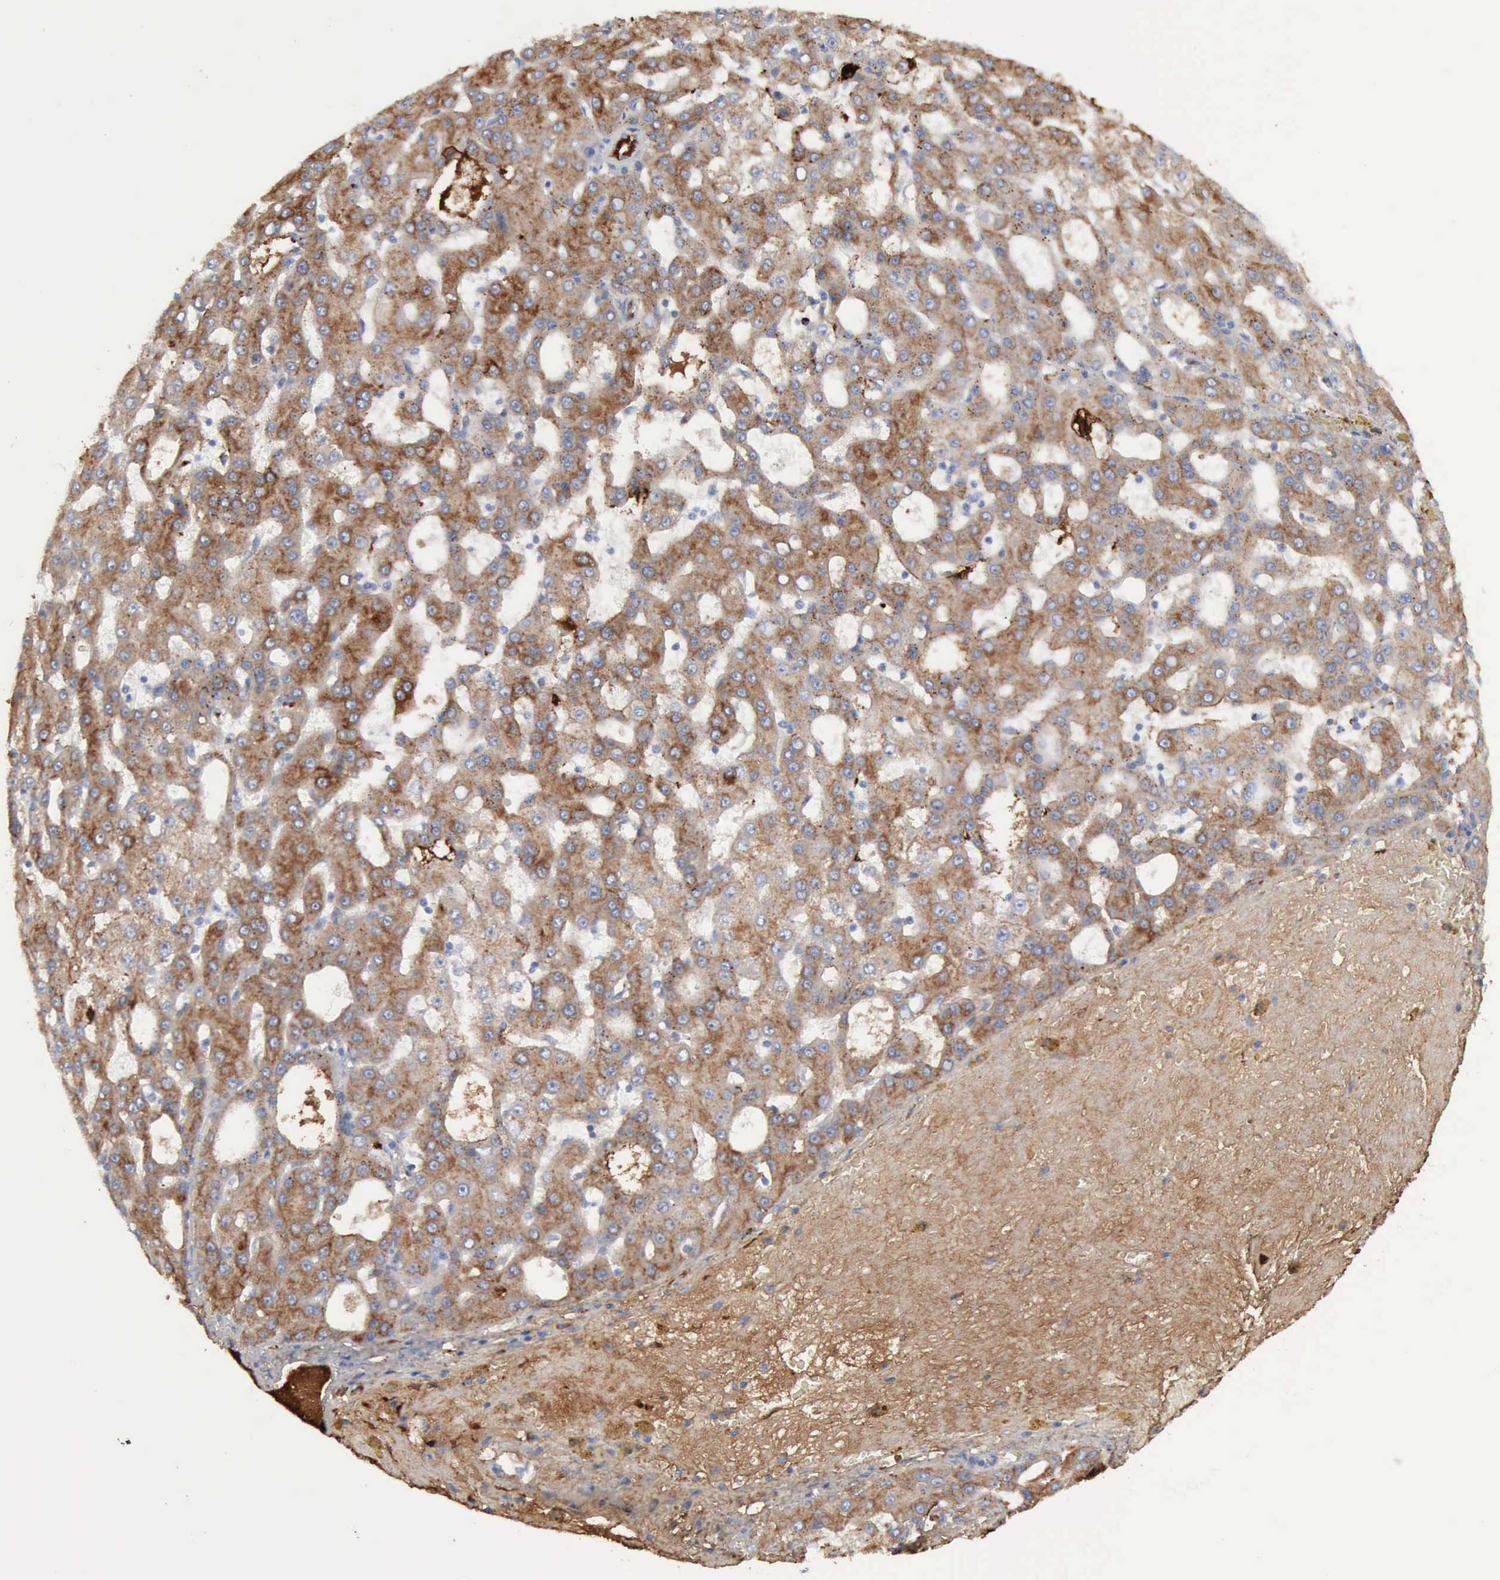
{"staining": {"intensity": "moderate", "quantity": ">75%", "location": "cytoplasmic/membranous"}, "tissue": "liver cancer", "cell_type": "Tumor cells", "image_type": "cancer", "snomed": [{"axis": "morphology", "description": "Carcinoma, Hepatocellular, NOS"}, {"axis": "topography", "description": "Liver"}], "caption": "A brown stain labels moderate cytoplasmic/membranous positivity of a protein in human liver cancer (hepatocellular carcinoma) tumor cells. Immunohistochemistry (ihc) stains the protein in brown and the nuclei are stained blue.", "gene": "C4BPA", "patient": {"sex": "male", "age": 47}}